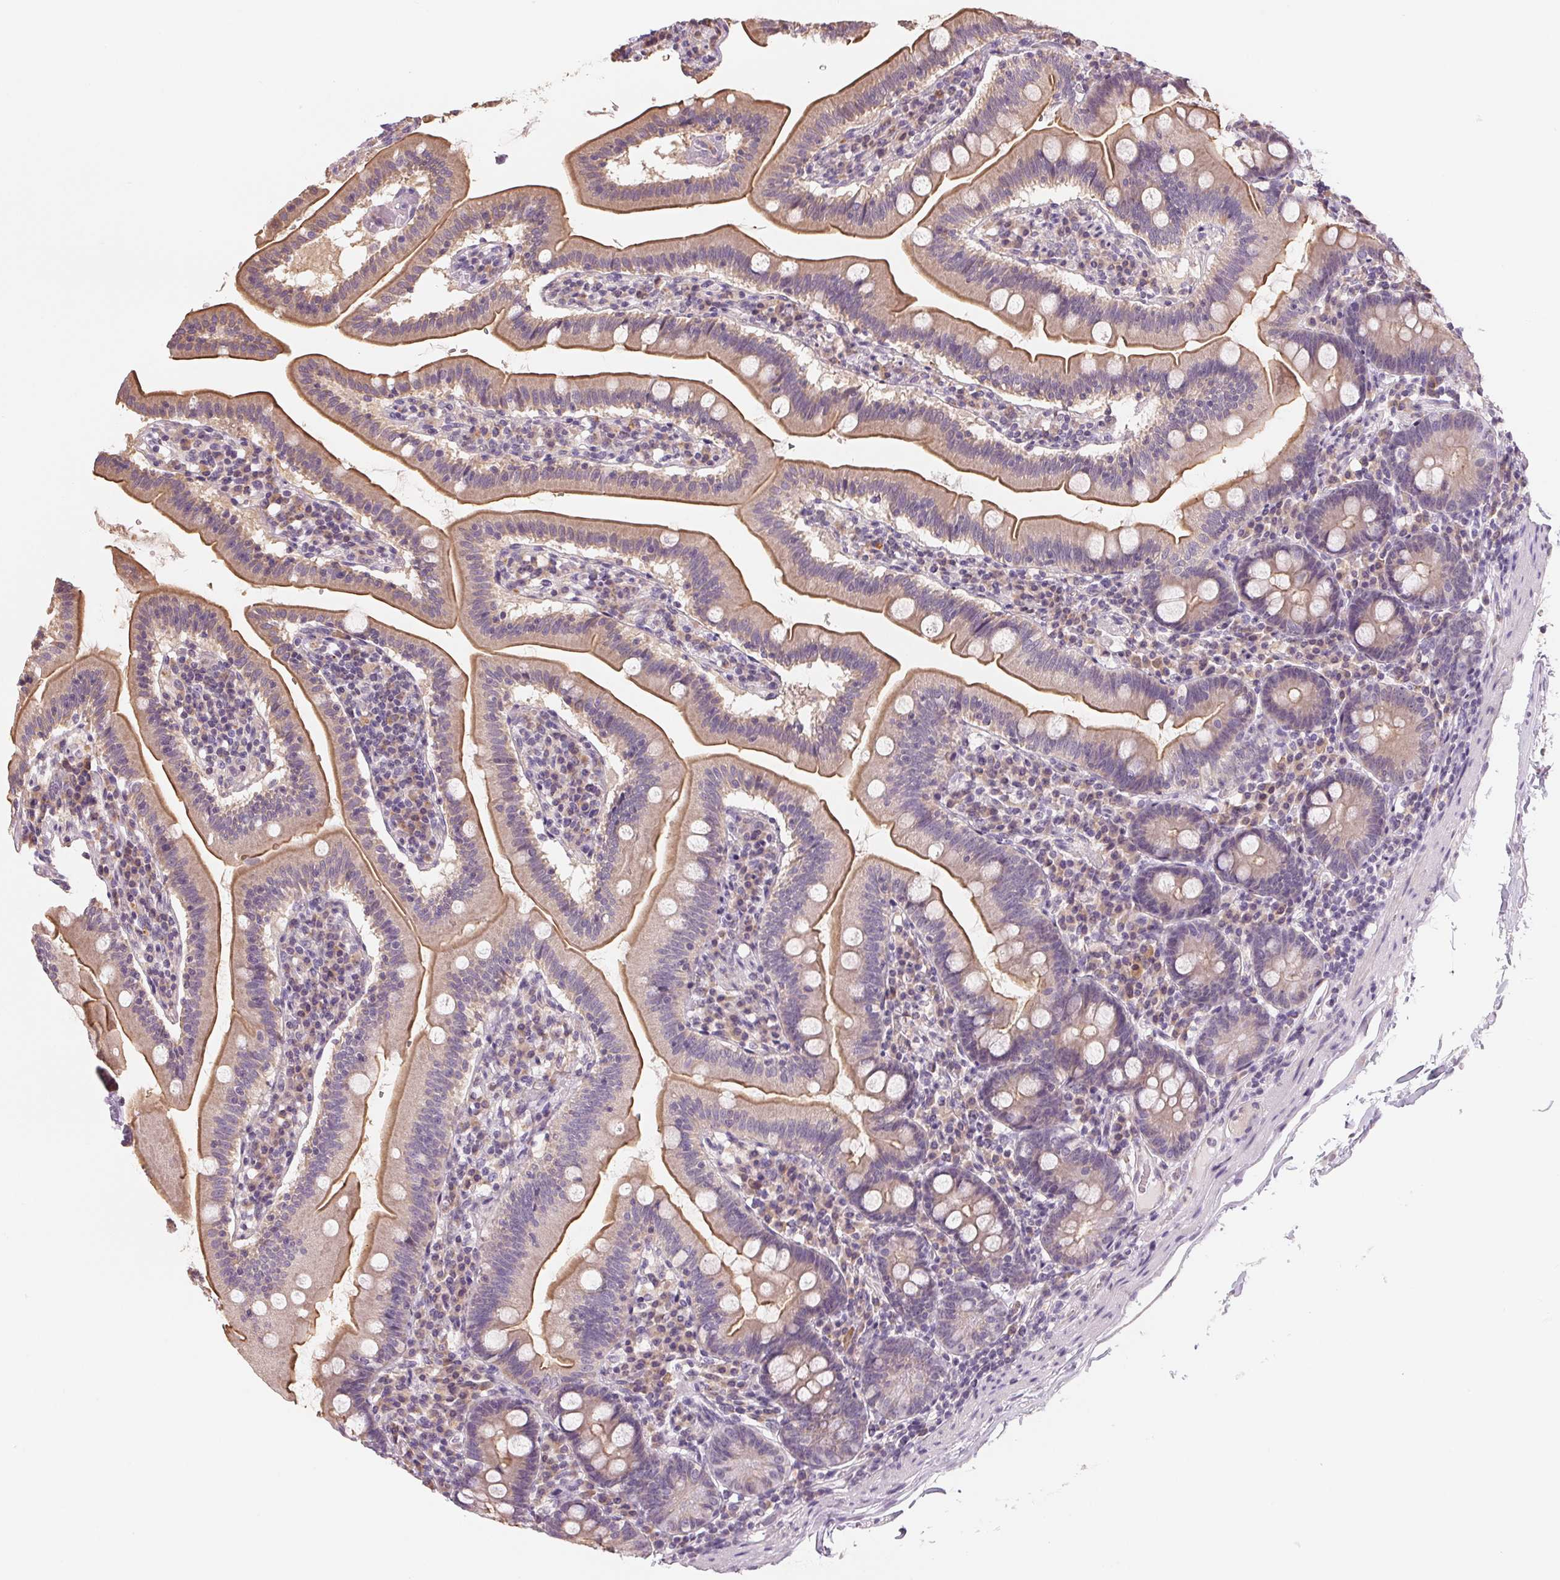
{"staining": {"intensity": "moderate", "quantity": "<25%", "location": "cytoplasmic/membranous"}, "tissue": "duodenum", "cell_type": "Glandular cells", "image_type": "normal", "snomed": [{"axis": "morphology", "description": "Normal tissue, NOS"}, {"axis": "topography", "description": "Duodenum"}], "caption": "Immunohistochemistry (IHC) photomicrograph of normal duodenum stained for a protein (brown), which exhibits low levels of moderate cytoplasmic/membranous staining in approximately <25% of glandular cells.", "gene": "VTCN1", "patient": {"sex": "female", "age": 67}}